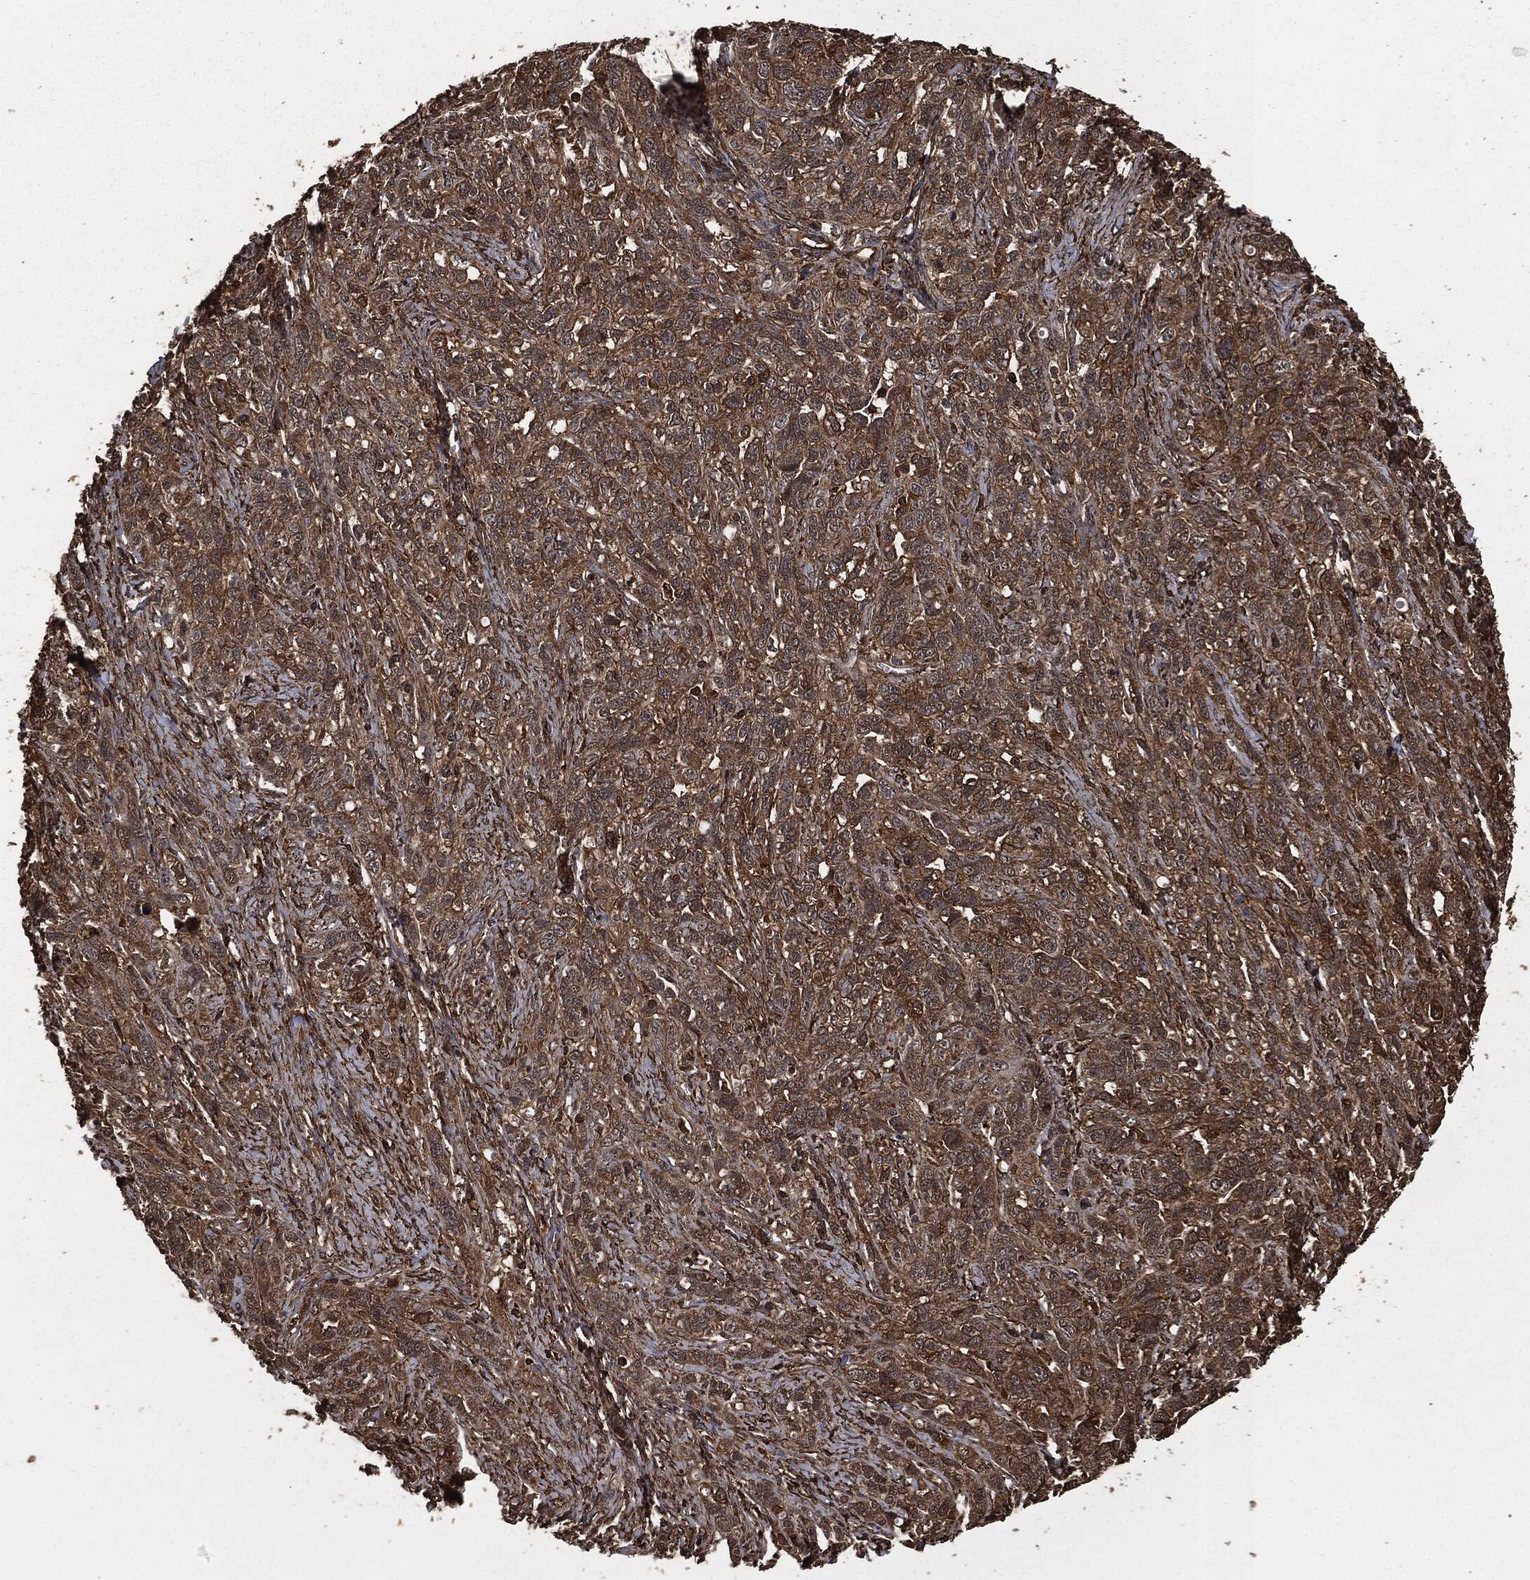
{"staining": {"intensity": "moderate", "quantity": ">75%", "location": "cytoplasmic/membranous"}, "tissue": "ovarian cancer", "cell_type": "Tumor cells", "image_type": "cancer", "snomed": [{"axis": "morphology", "description": "Cystadenocarcinoma, serous, NOS"}, {"axis": "topography", "description": "Ovary"}], "caption": "Immunohistochemical staining of ovarian cancer reveals moderate cytoplasmic/membranous protein positivity in approximately >75% of tumor cells. Immunohistochemistry stains the protein of interest in brown and the nuclei are stained blue.", "gene": "HRAS", "patient": {"sex": "female", "age": 71}}